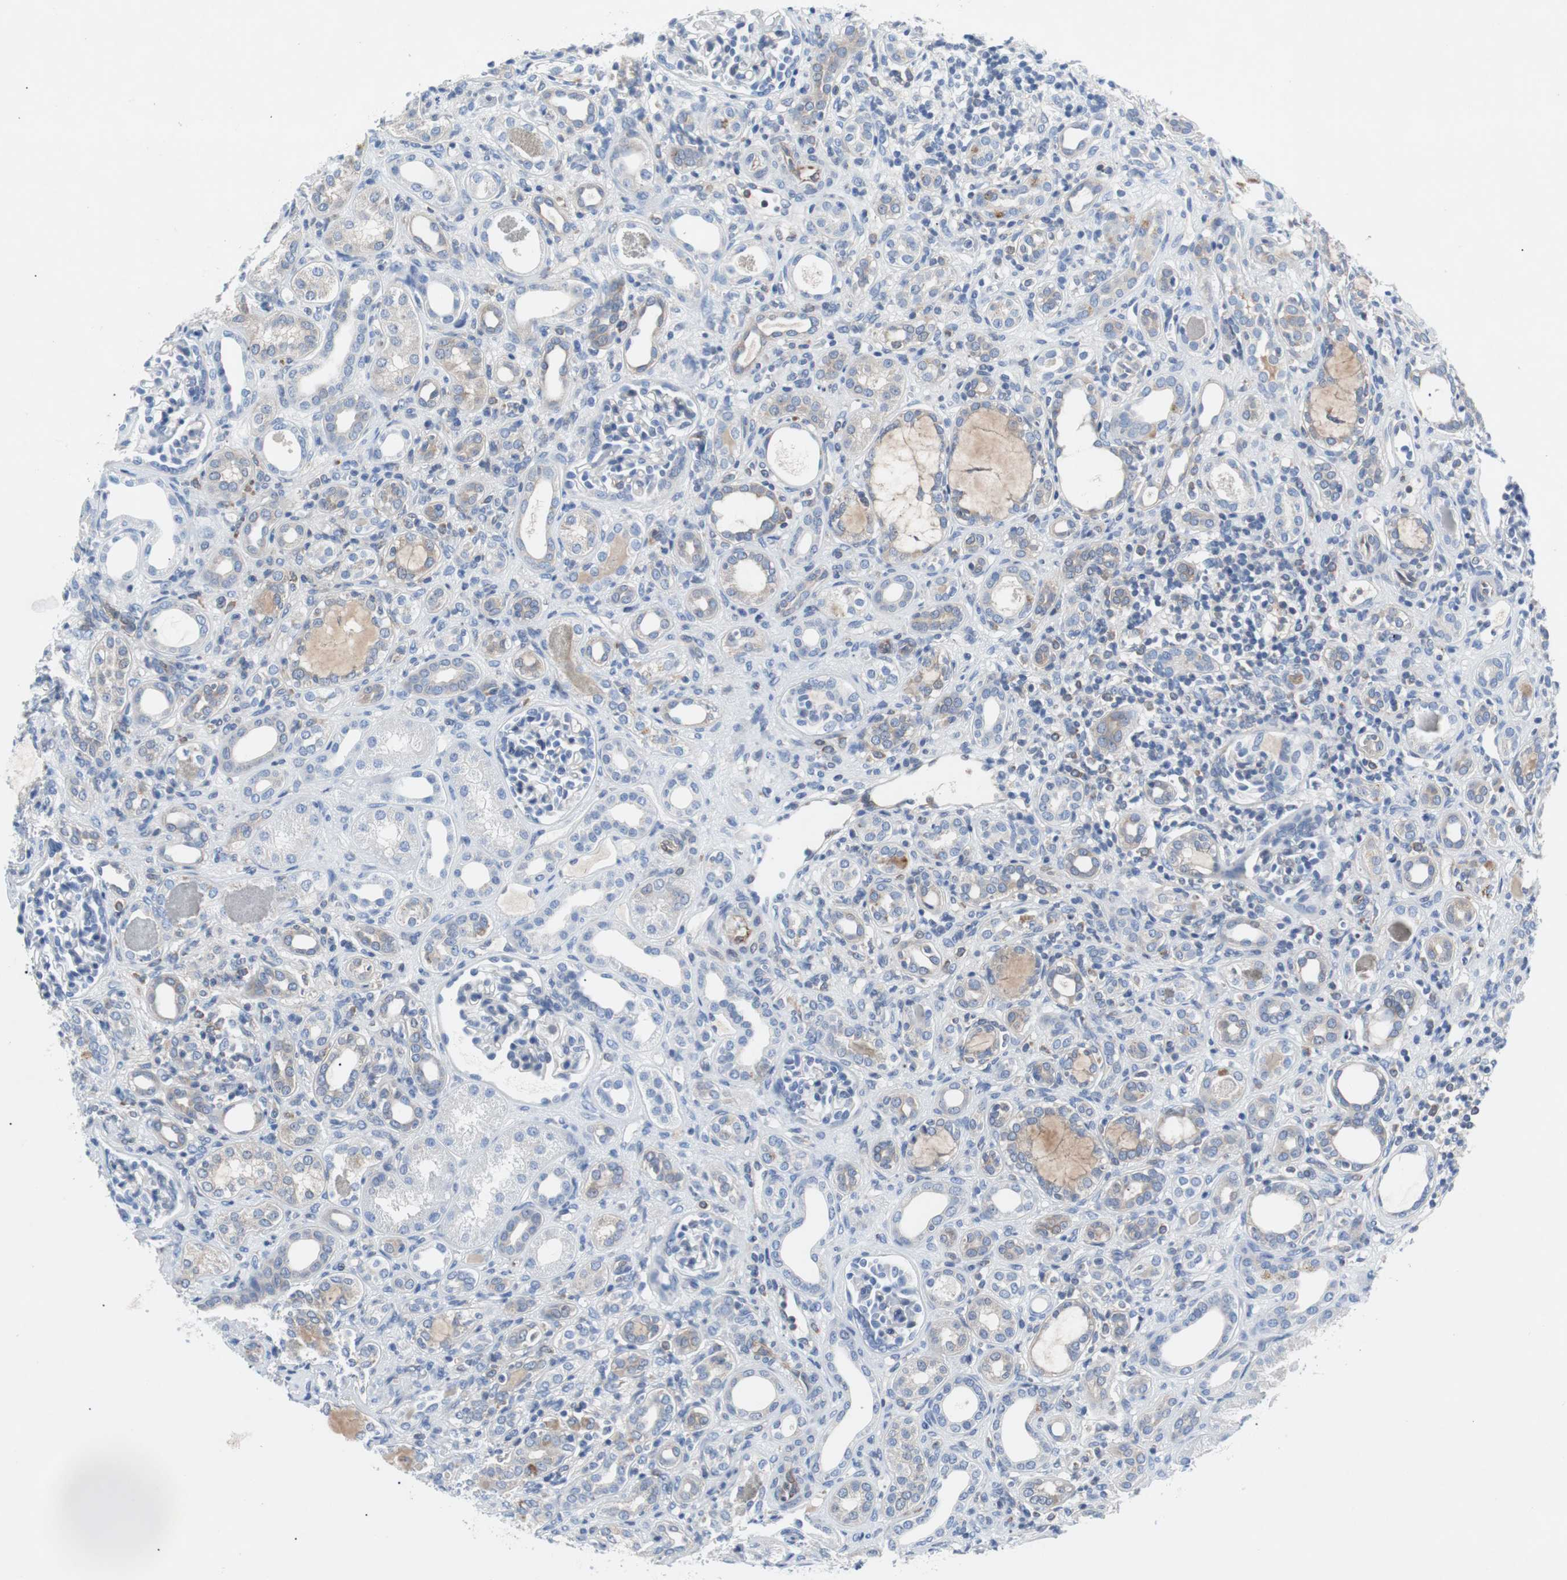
{"staining": {"intensity": "negative", "quantity": "none", "location": "none"}, "tissue": "kidney", "cell_type": "Cells in glomeruli", "image_type": "normal", "snomed": [{"axis": "morphology", "description": "Normal tissue, NOS"}, {"axis": "topography", "description": "Kidney"}], "caption": "DAB immunohistochemical staining of benign human kidney displays no significant staining in cells in glomeruli.", "gene": "EEF2K", "patient": {"sex": "male", "age": 7}}